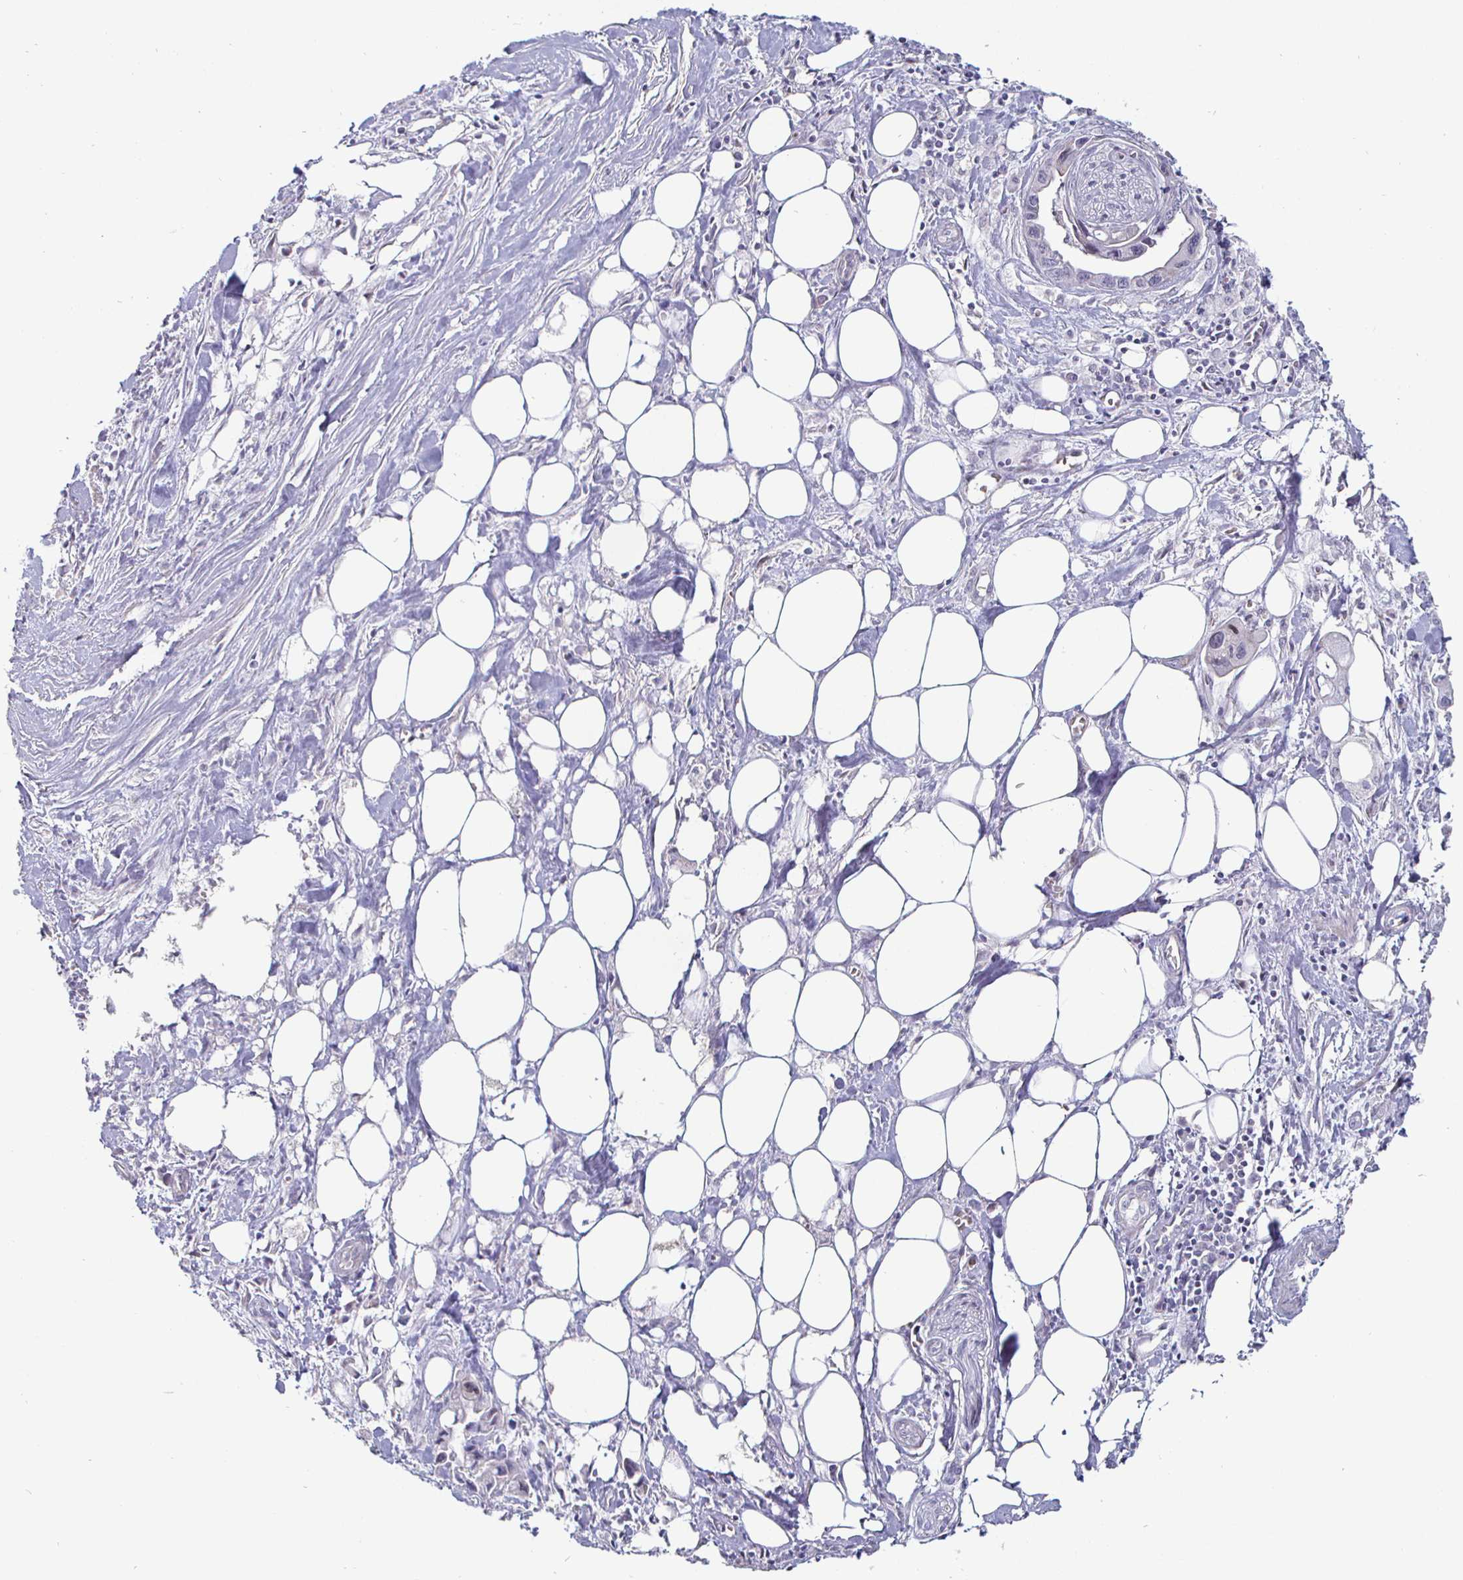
{"staining": {"intensity": "negative", "quantity": "none", "location": "none"}, "tissue": "pancreatic cancer", "cell_type": "Tumor cells", "image_type": "cancer", "snomed": [{"axis": "morphology", "description": "Adenocarcinoma, NOS"}, {"axis": "topography", "description": "Pancreas"}], "caption": "Immunohistochemical staining of pancreatic cancer (adenocarcinoma) exhibits no significant positivity in tumor cells.", "gene": "DMRTB1", "patient": {"sex": "male", "age": 61}}